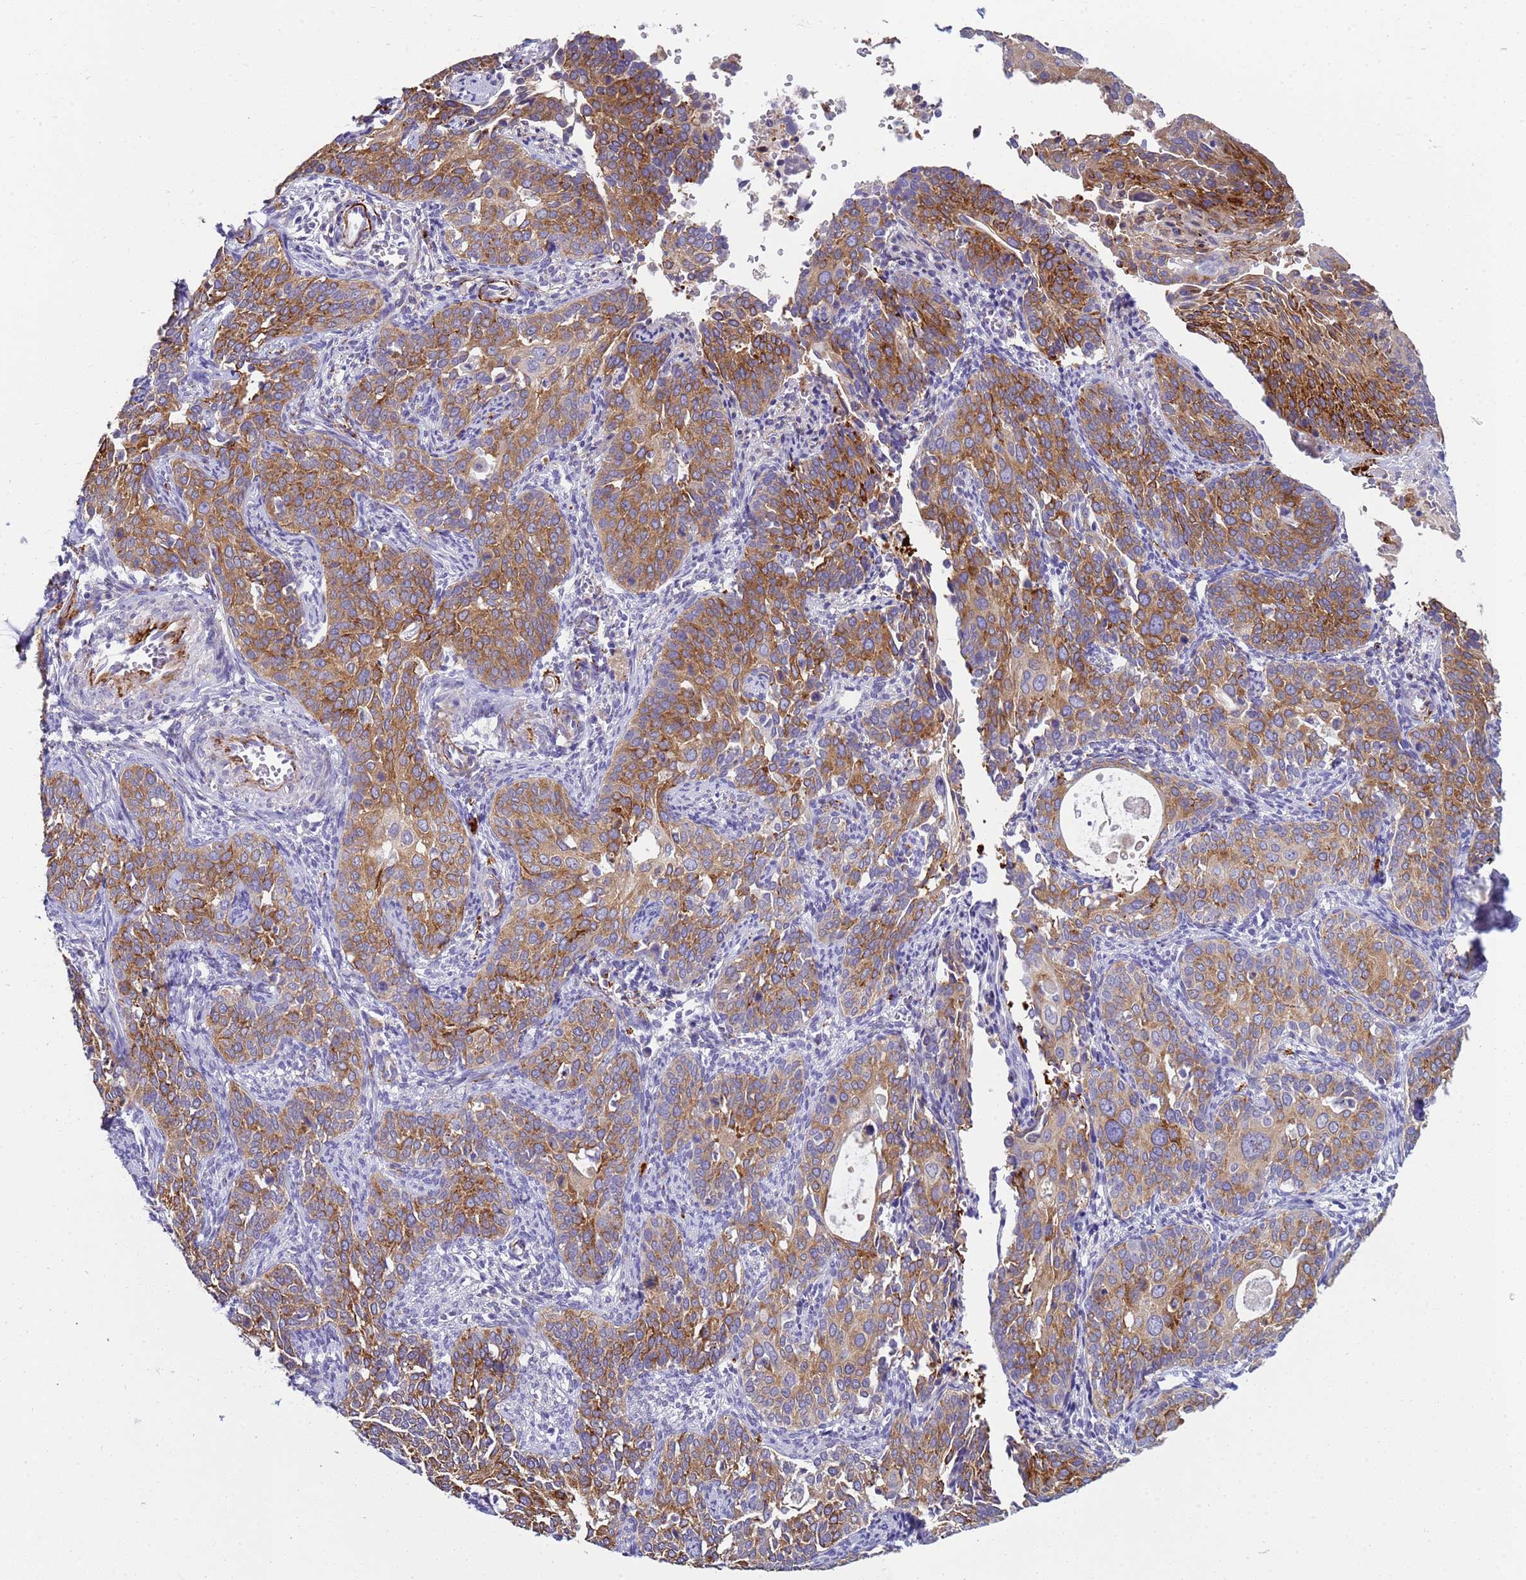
{"staining": {"intensity": "moderate", "quantity": ">75%", "location": "cytoplasmic/membranous"}, "tissue": "cervical cancer", "cell_type": "Tumor cells", "image_type": "cancer", "snomed": [{"axis": "morphology", "description": "Squamous cell carcinoma, NOS"}, {"axis": "topography", "description": "Cervix"}], "caption": "A micrograph of human cervical cancer (squamous cell carcinoma) stained for a protein demonstrates moderate cytoplasmic/membranous brown staining in tumor cells.", "gene": "TRIM51", "patient": {"sex": "female", "age": 44}}